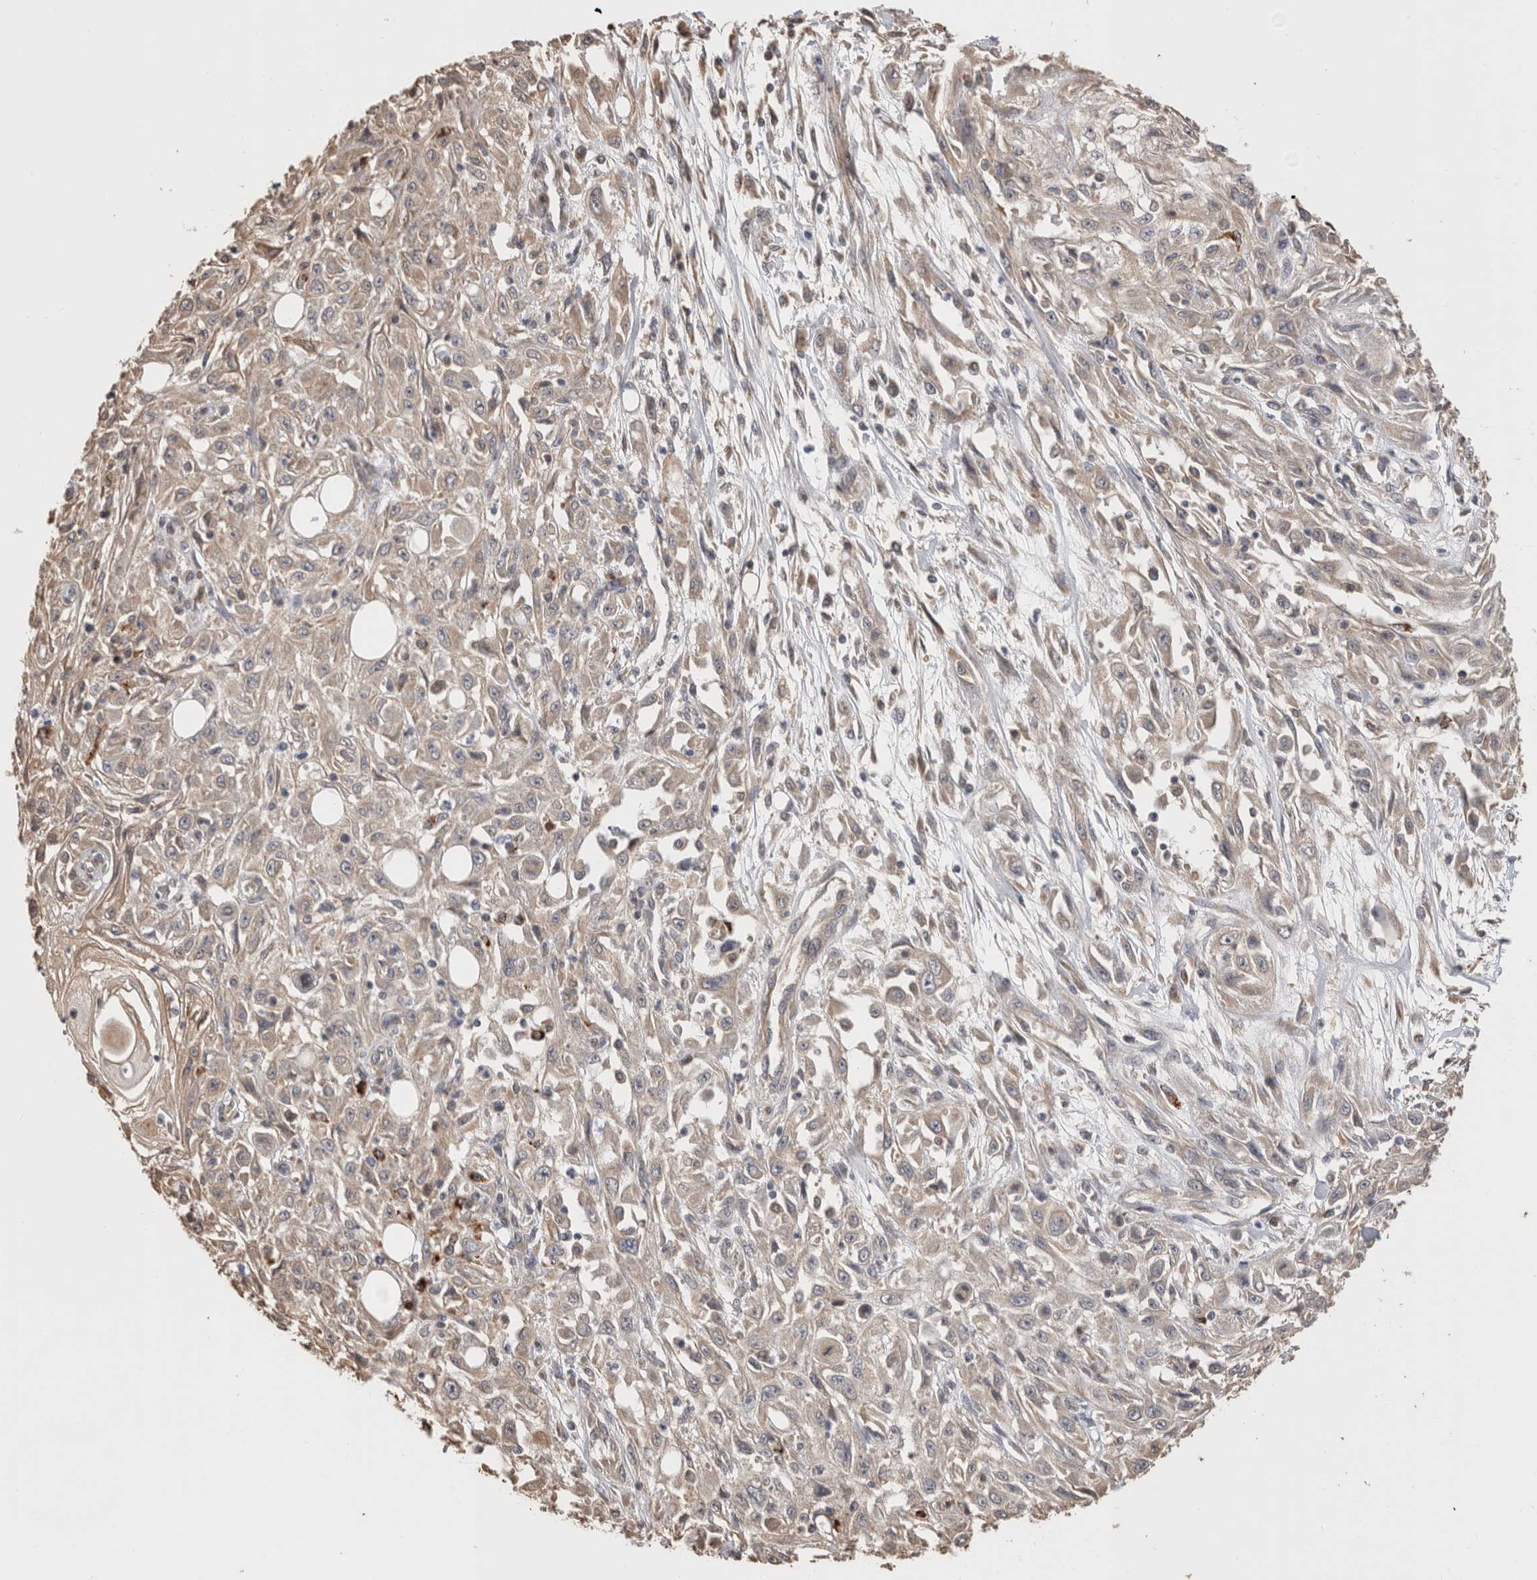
{"staining": {"intensity": "weak", "quantity": ">75%", "location": "cytoplasmic/membranous"}, "tissue": "skin cancer", "cell_type": "Tumor cells", "image_type": "cancer", "snomed": [{"axis": "morphology", "description": "Squamous cell carcinoma, NOS"}, {"axis": "morphology", "description": "Squamous cell carcinoma, metastatic, NOS"}, {"axis": "topography", "description": "Skin"}, {"axis": "topography", "description": "Lymph node"}], "caption": "An immunohistochemistry image of neoplastic tissue is shown. Protein staining in brown shows weak cytoplasmic/membranous positivity in skin metastatic squamous cell carcinoma within tumor cells. (Stains: DAB in brown, nuclei in blue, Microscopy: brightfield microscopy at high magnification).", "gene": "CLIP1", "patient": {"sex": "male", "age": 75}}